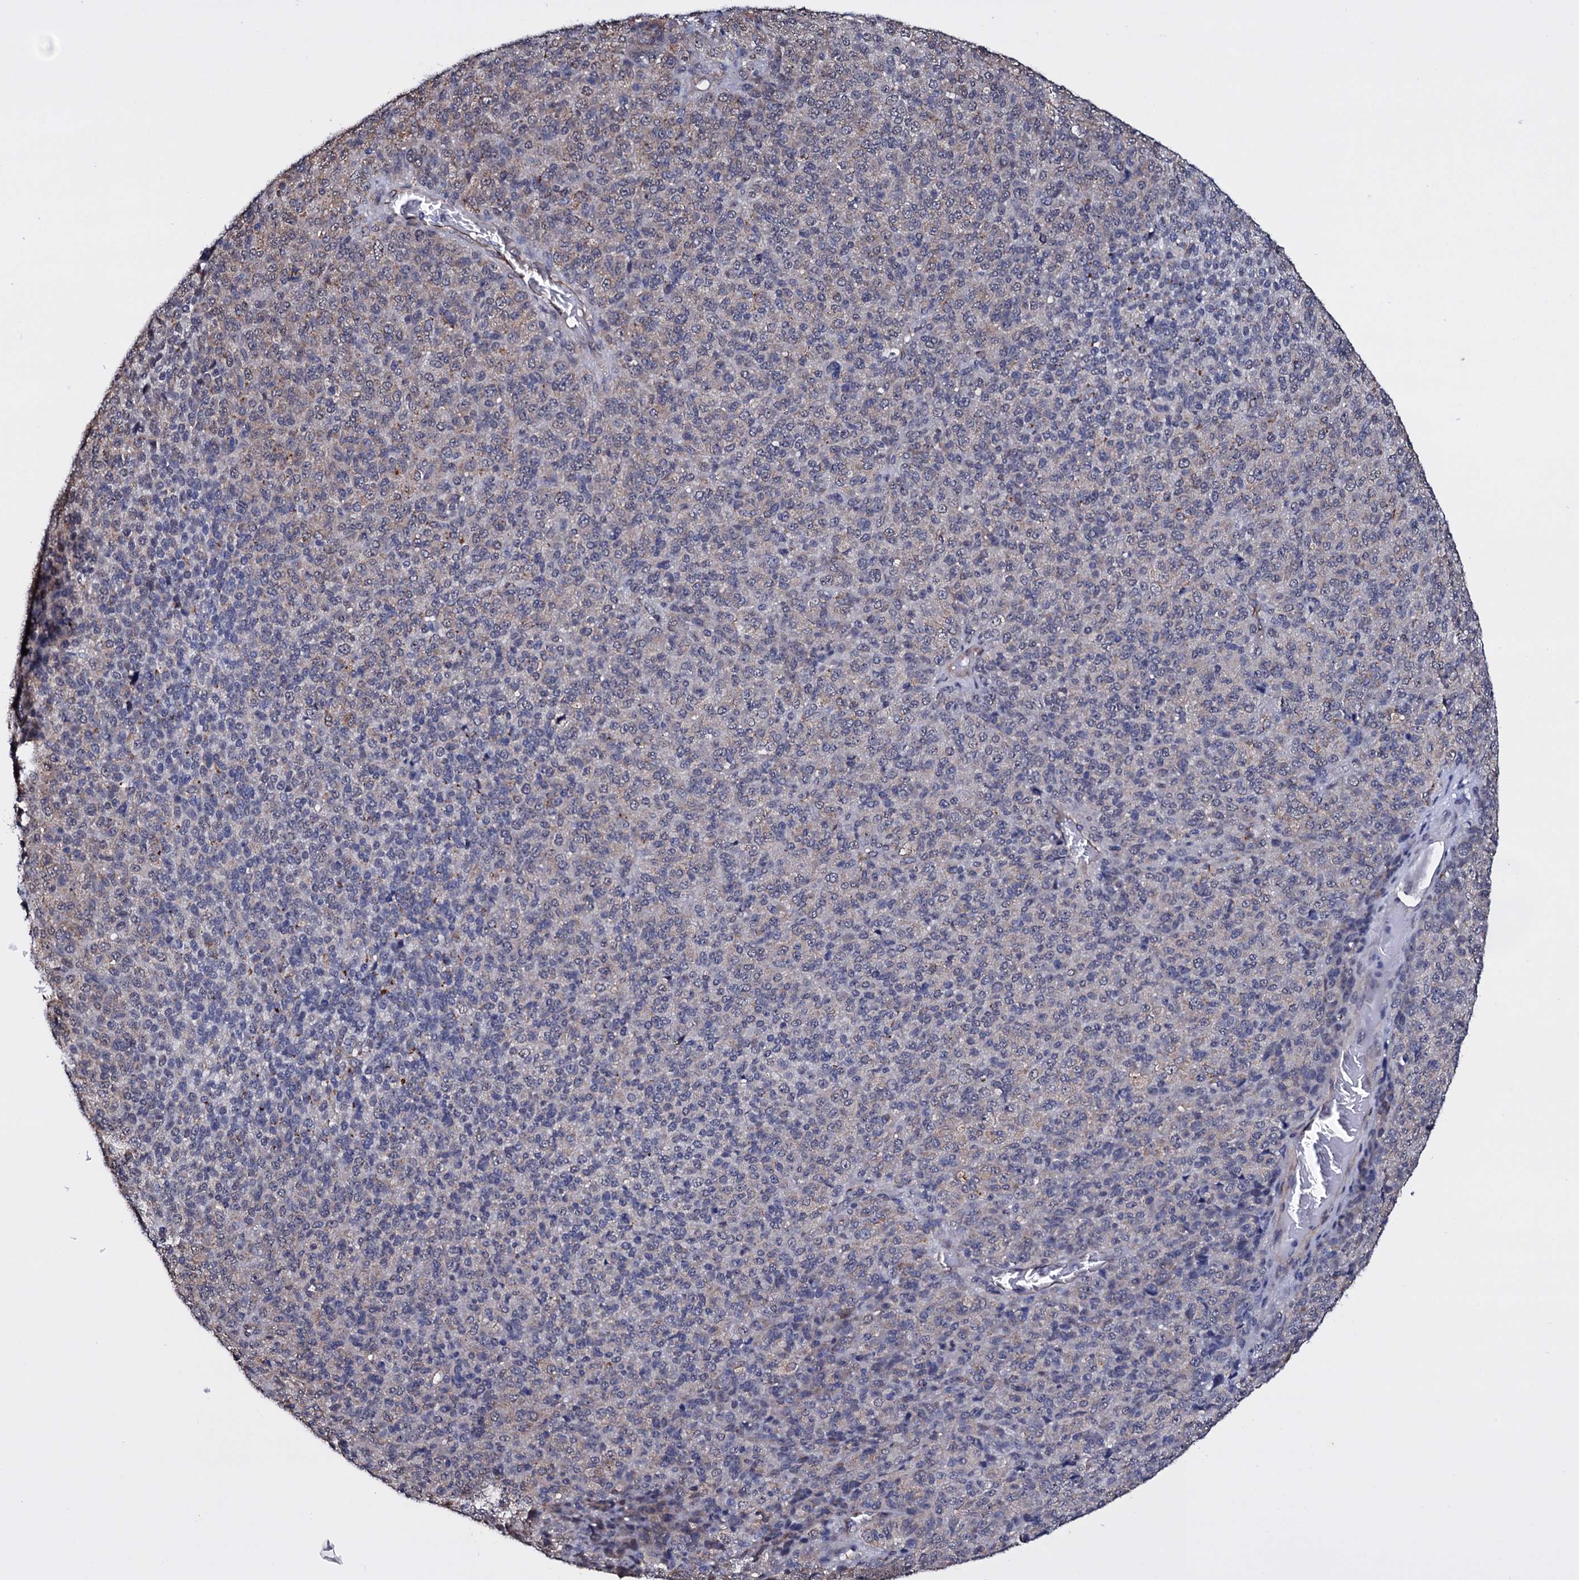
{"staining": {"intensity": "weak", "quantity": "<25%", "location": "cytoplasmic/membranous"}, "tissue": "melanoma", "cell_type": "Tumor cells", "image_type": "cancer", "snomed": [{"axis": "morphology", "description": "Malignant melanoma, Metastatic site"}, {"axis": "topography", "description": "Brain"}], "caption": "Protein analysis of melanoma shows no significant expression in tumor cells.", "gene": "GAREM1", "patient": {"sex": "female", "age": 56}}